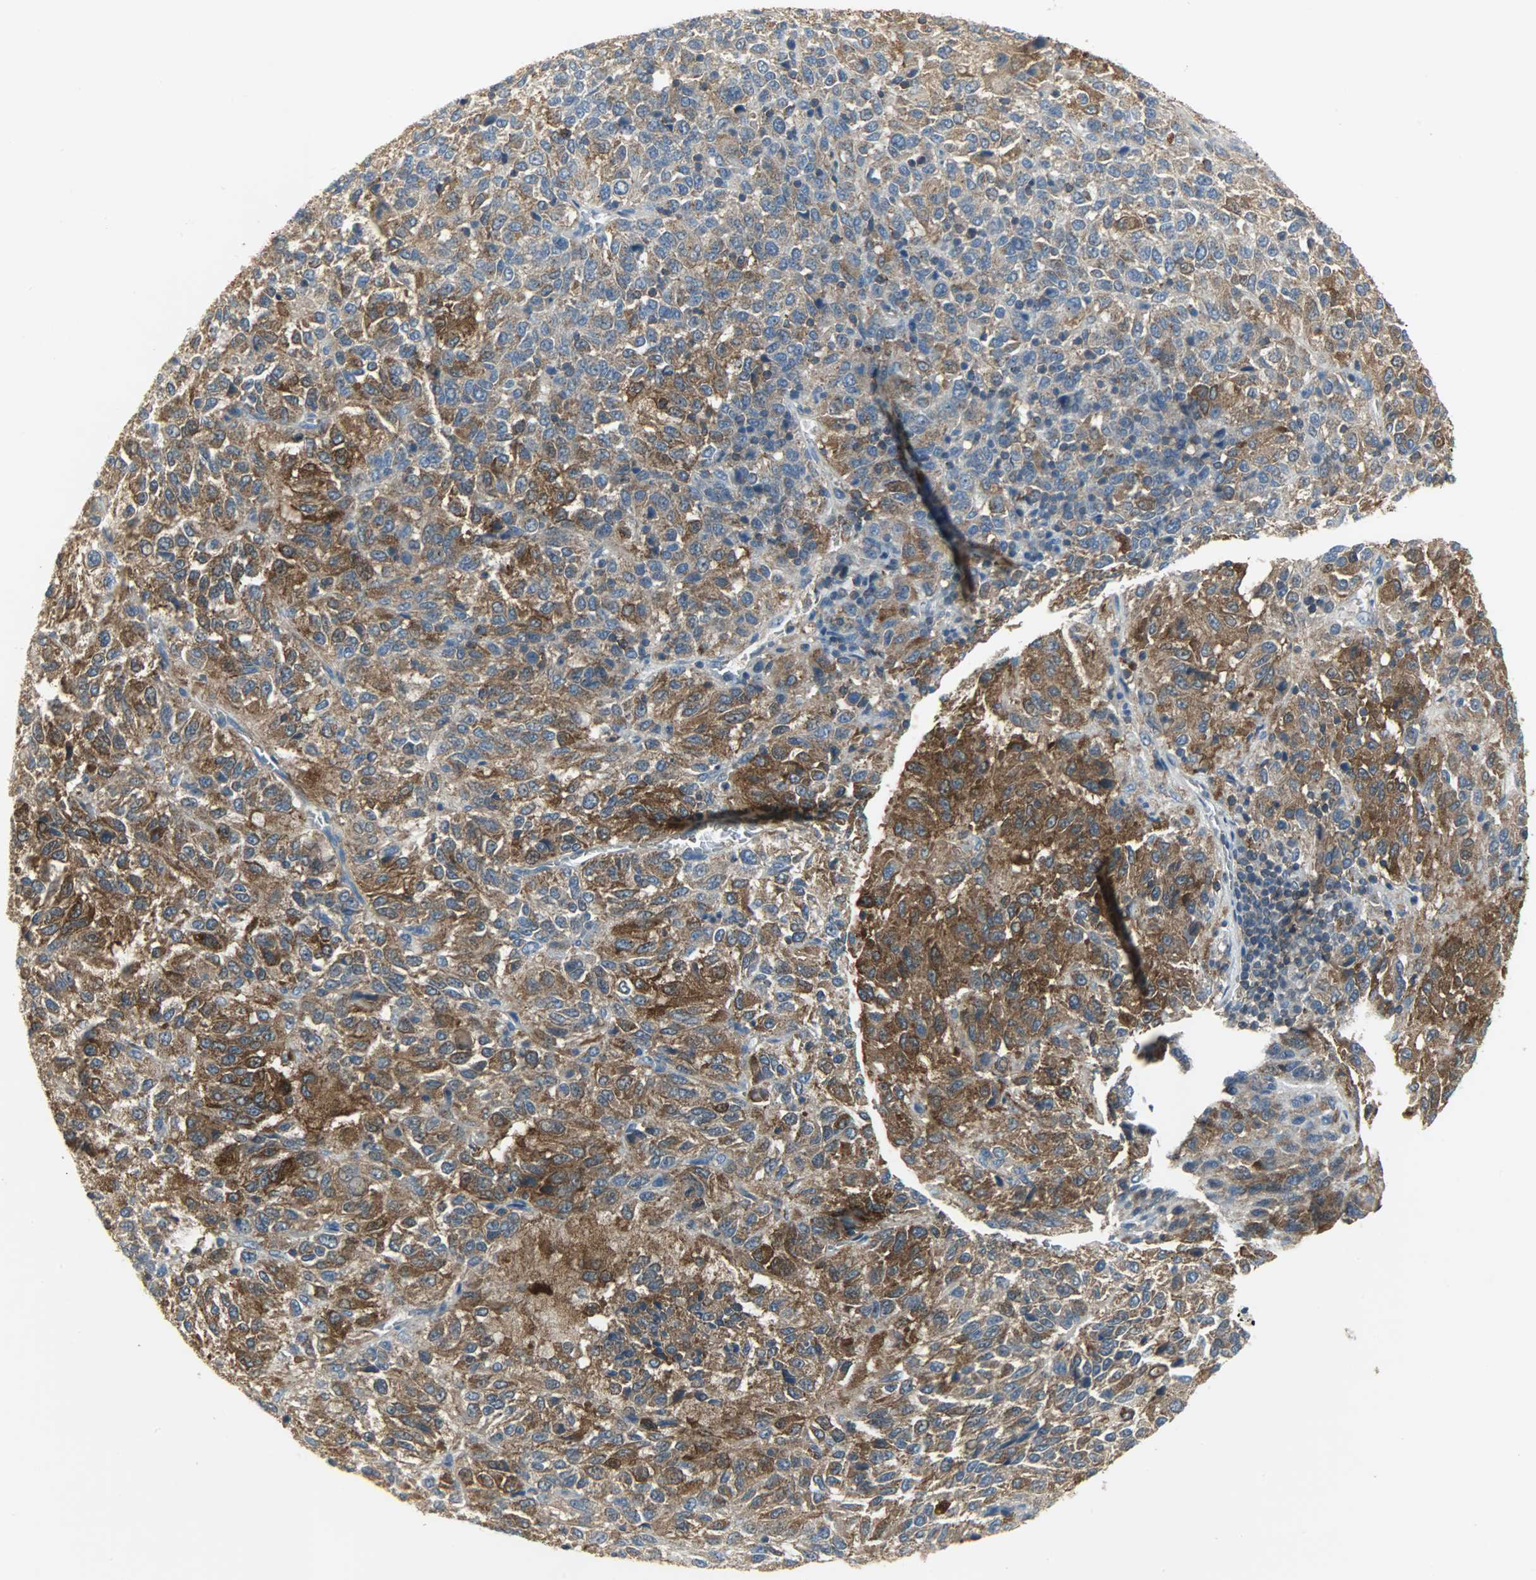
{"staining": {"intensity": "strong", "quantity": ">75%", "location": "cytoplasmic/membranous"}, "tissue": "melanoma", "cell_type": "Tumor cells", "image_type": "cancer", "snomed": [{"axis": "morphology", "description": "Malignant melanoma, Metastatic site"}, {"axis": "topography", "description": "Lung"}], "caption": "Strong cytoplasmic/membranous protein staining is identified in about >75% of tumor cells in malignant melanoma (metastatic site).", "gene": "DNAJA4", "patient": {"sex": "male", "age": 64}}